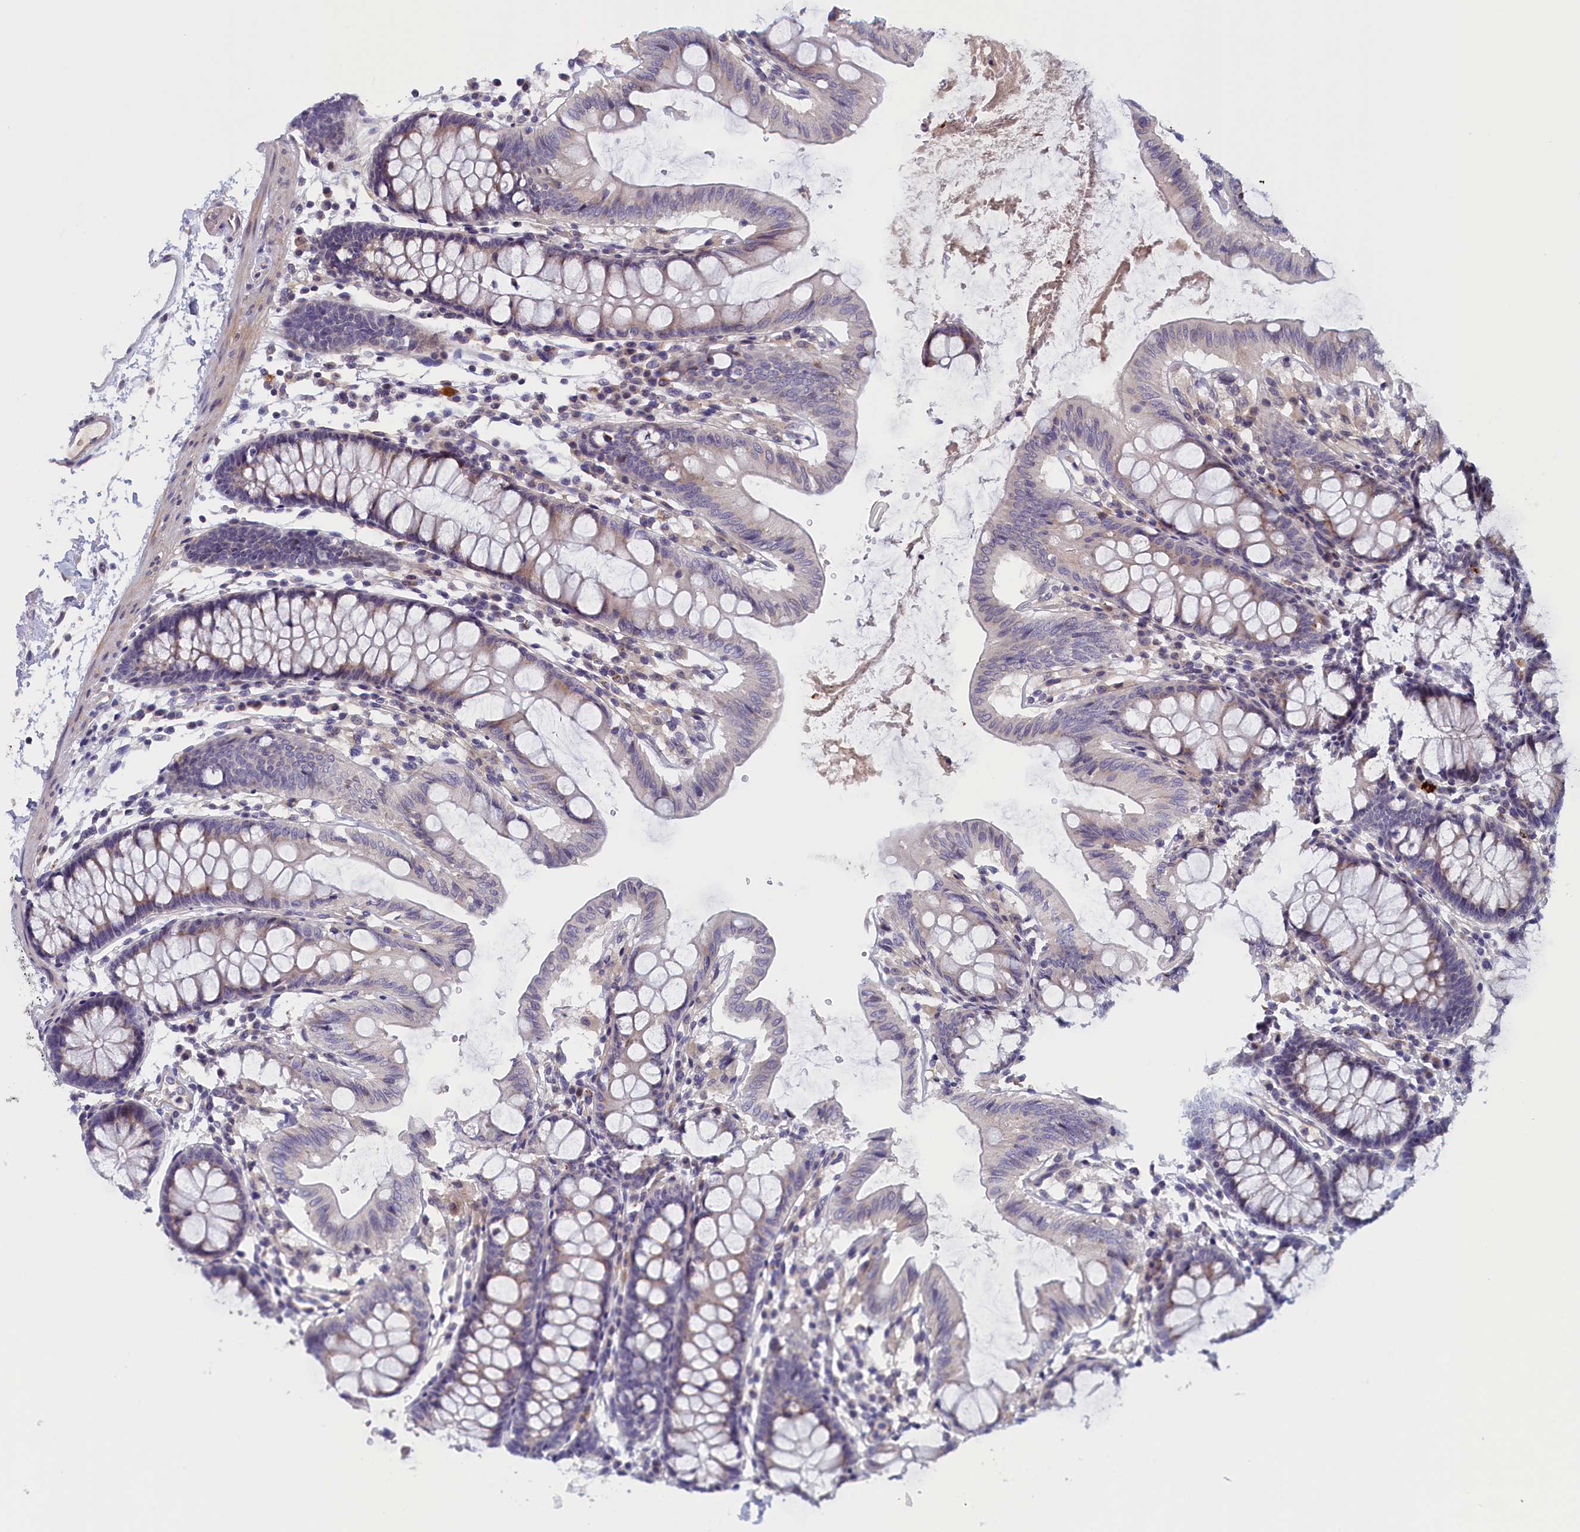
{"staining": {"intensity": "weak", "quantity": "<25%", "location": "cytoplasmic/membranous"}, "tissue": "colon", "cell_type": "Endothelial cells", "image_type": "normal", "snomed": [{"axis": "morphology", "description": "Normal tissue, NOS"}, {"axis": "topography", "description": "Colon"}], "caption": "High magnification brightfield microscopy of unremarkable colon stained with DAB (3,3'-diaminobenzidine) (brown) and counterstained with hematoxylin (blue): endothelial cells show no significant positivity. (IHC, brightfield microscopy, high magnification).", "gene": "IGFALS", "patient": {"sex": "male", "age": 75}}